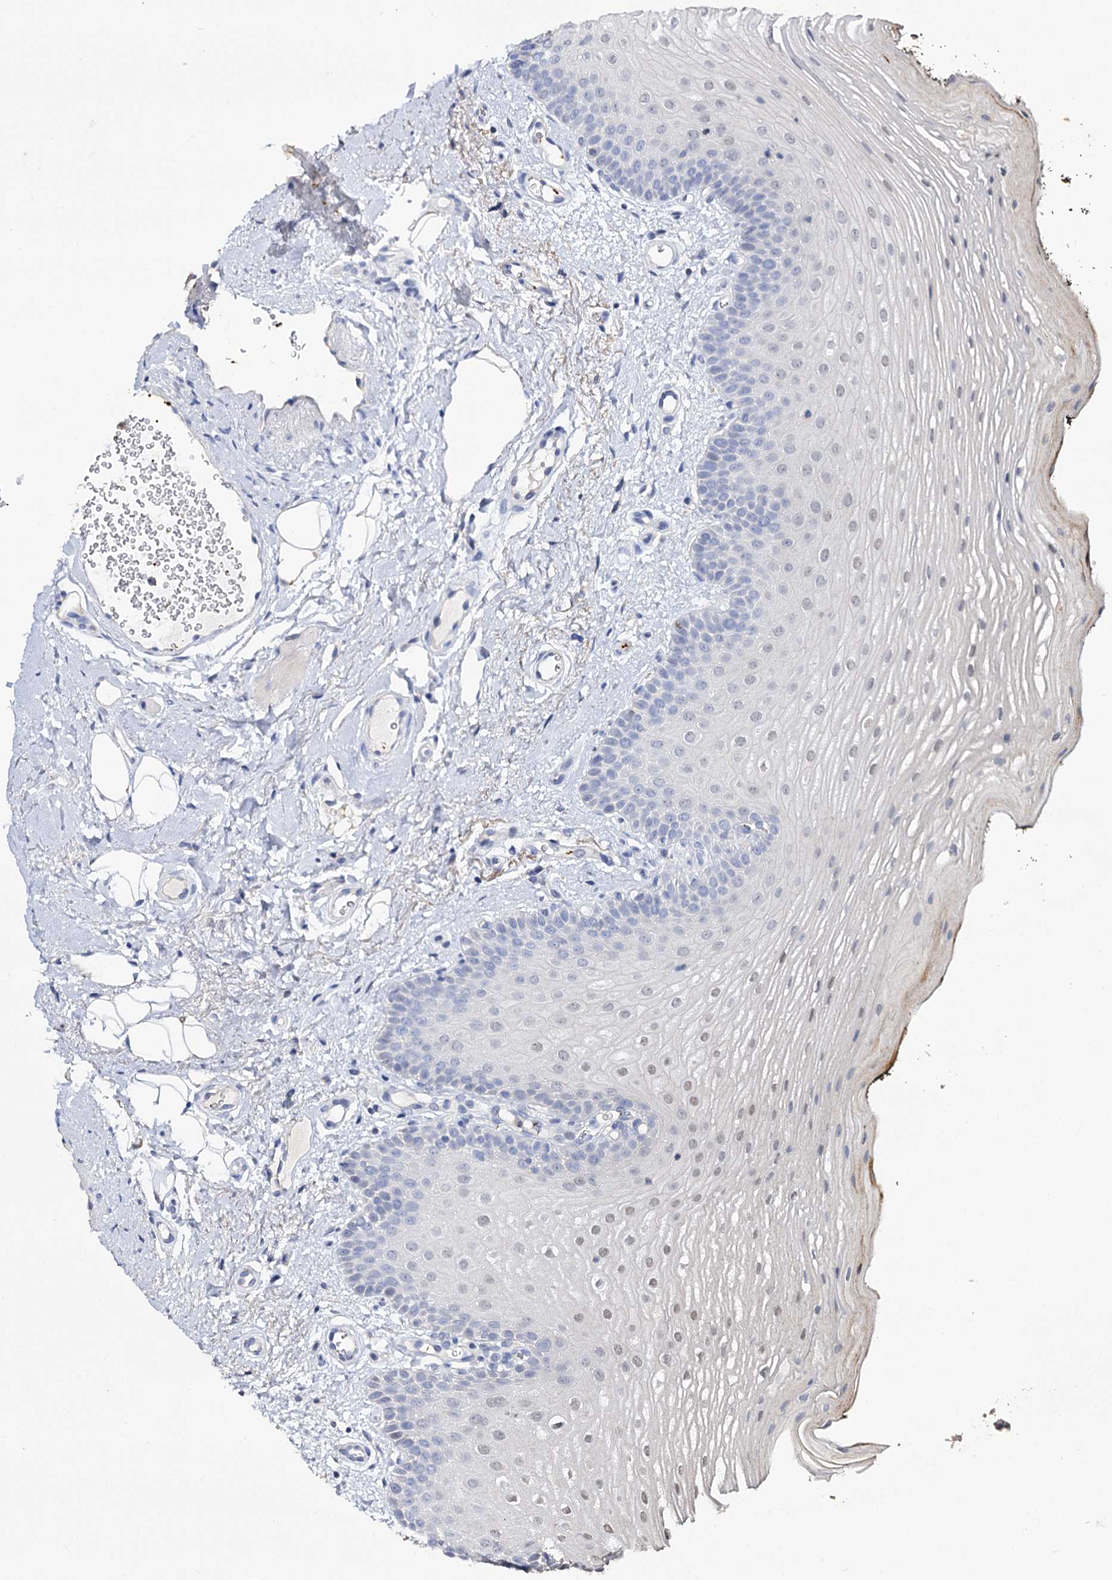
{"staining": {"intensity": "weak", "quantity": "25%-75%", "location": "nuclear"}, "tissue": "oral mucosa", "cell_type": "Squamous epithelial cells", "image_type": "normal", "snomed": [{"axis": "morphology", "description": "No evidence of malignacy"}, {"axis": "topography", "description": "Oral tissue"}, {"axis": "topography", "description": "Head-Neck"}], "caption": "A brown stain labels weak nuclear expression of a protein in squamous epithelial cells of benign human oral mucosa.", "gene": "DNAH6", "patient": {"sex": "male", "age": 68}}